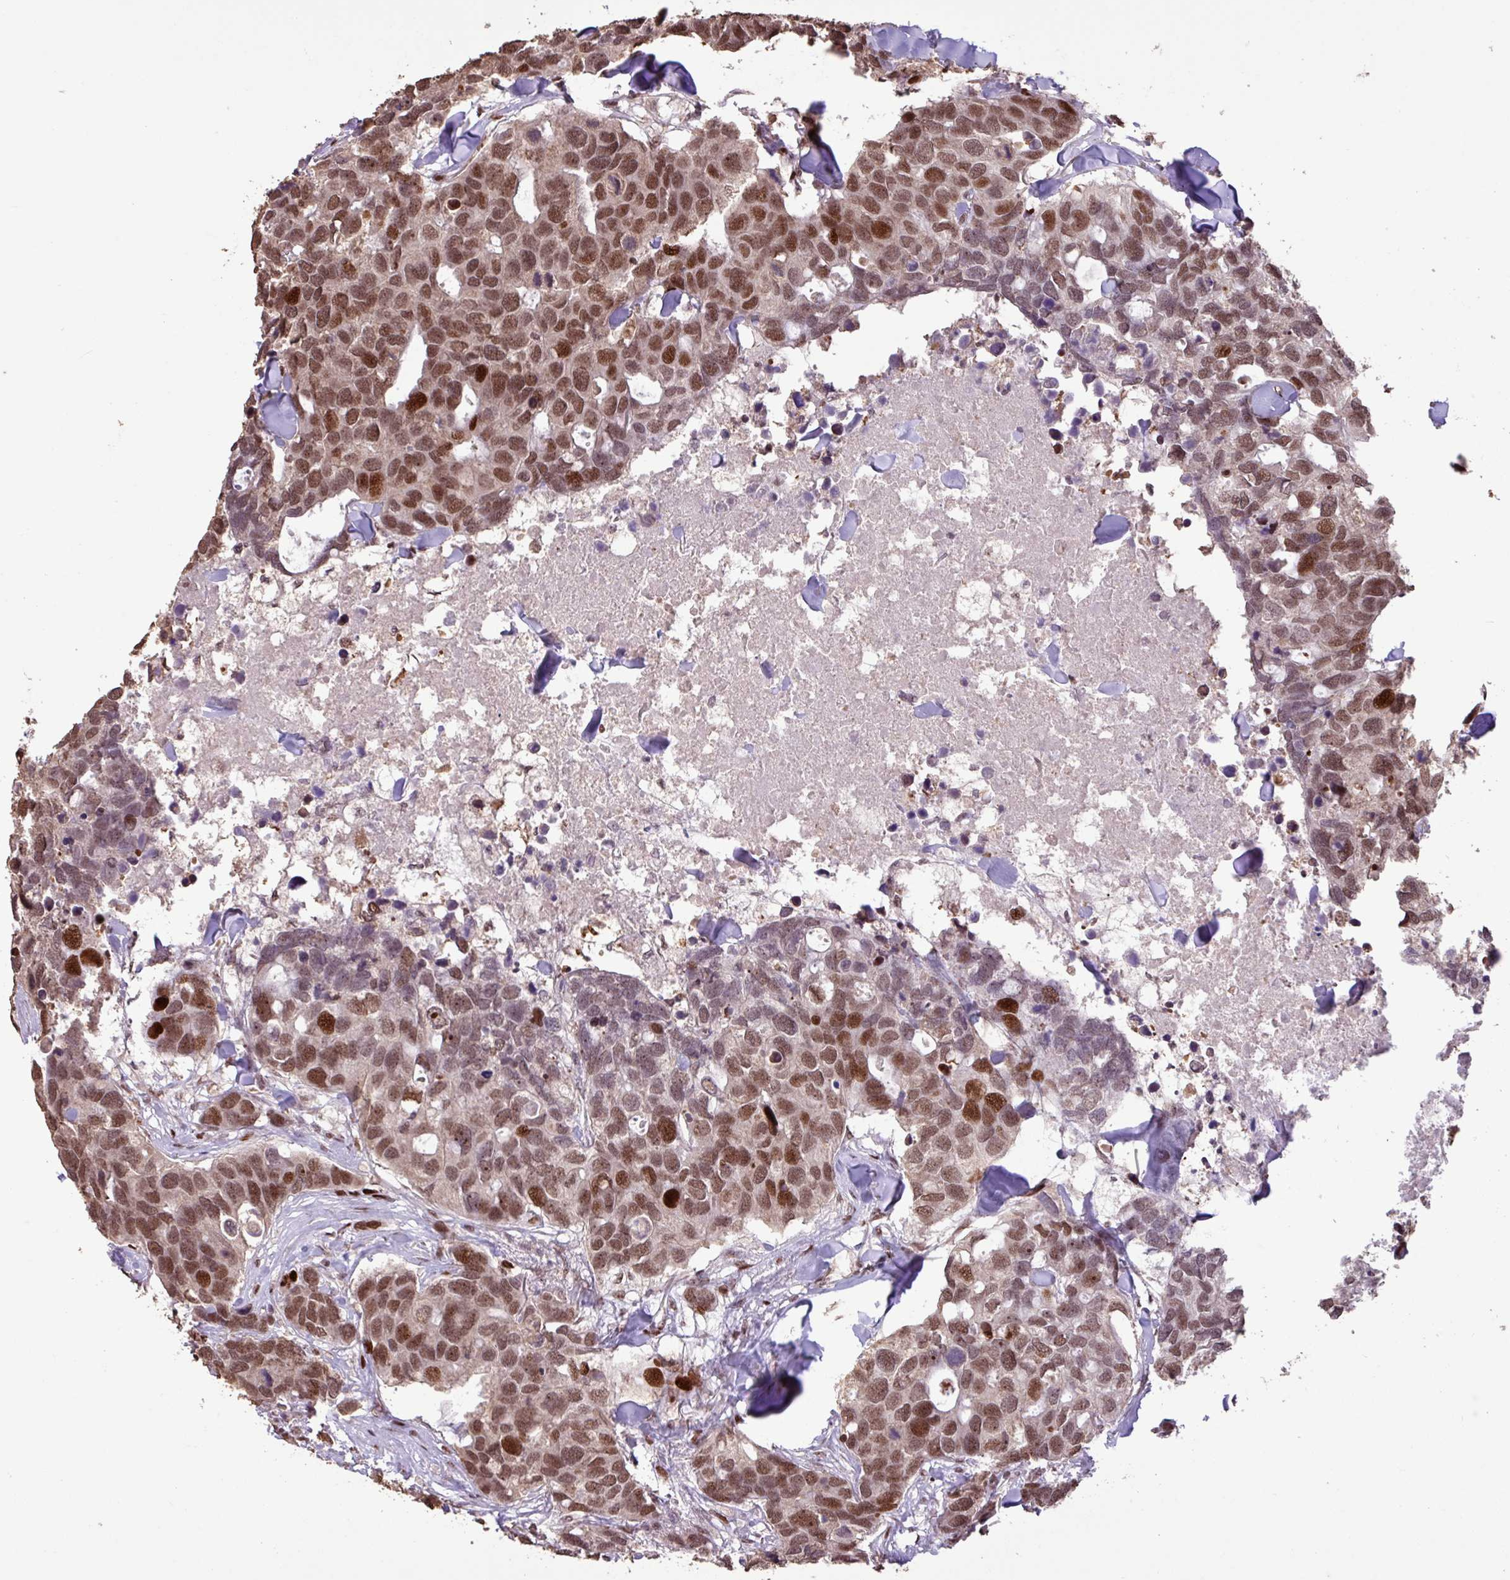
{"staining": {"intensity": "moderate", "quantity": ">75%", "location": "nuclear"}, "tissue": "breast cancer", "cell_type": "Tumor cells", "image_type": "cancer", "snomed": [{"axis": "morphology", "description": "Duct carcinoma"}, {"axis": "topography", "description": "Breast"}], "caption": "Tumor cells exhibit moderate nuclear expression in approximately >75% of cells in breast intraductal carcinoma.", "gene": "ZNF709", "patient": {"sex": "female", "age": 83}}